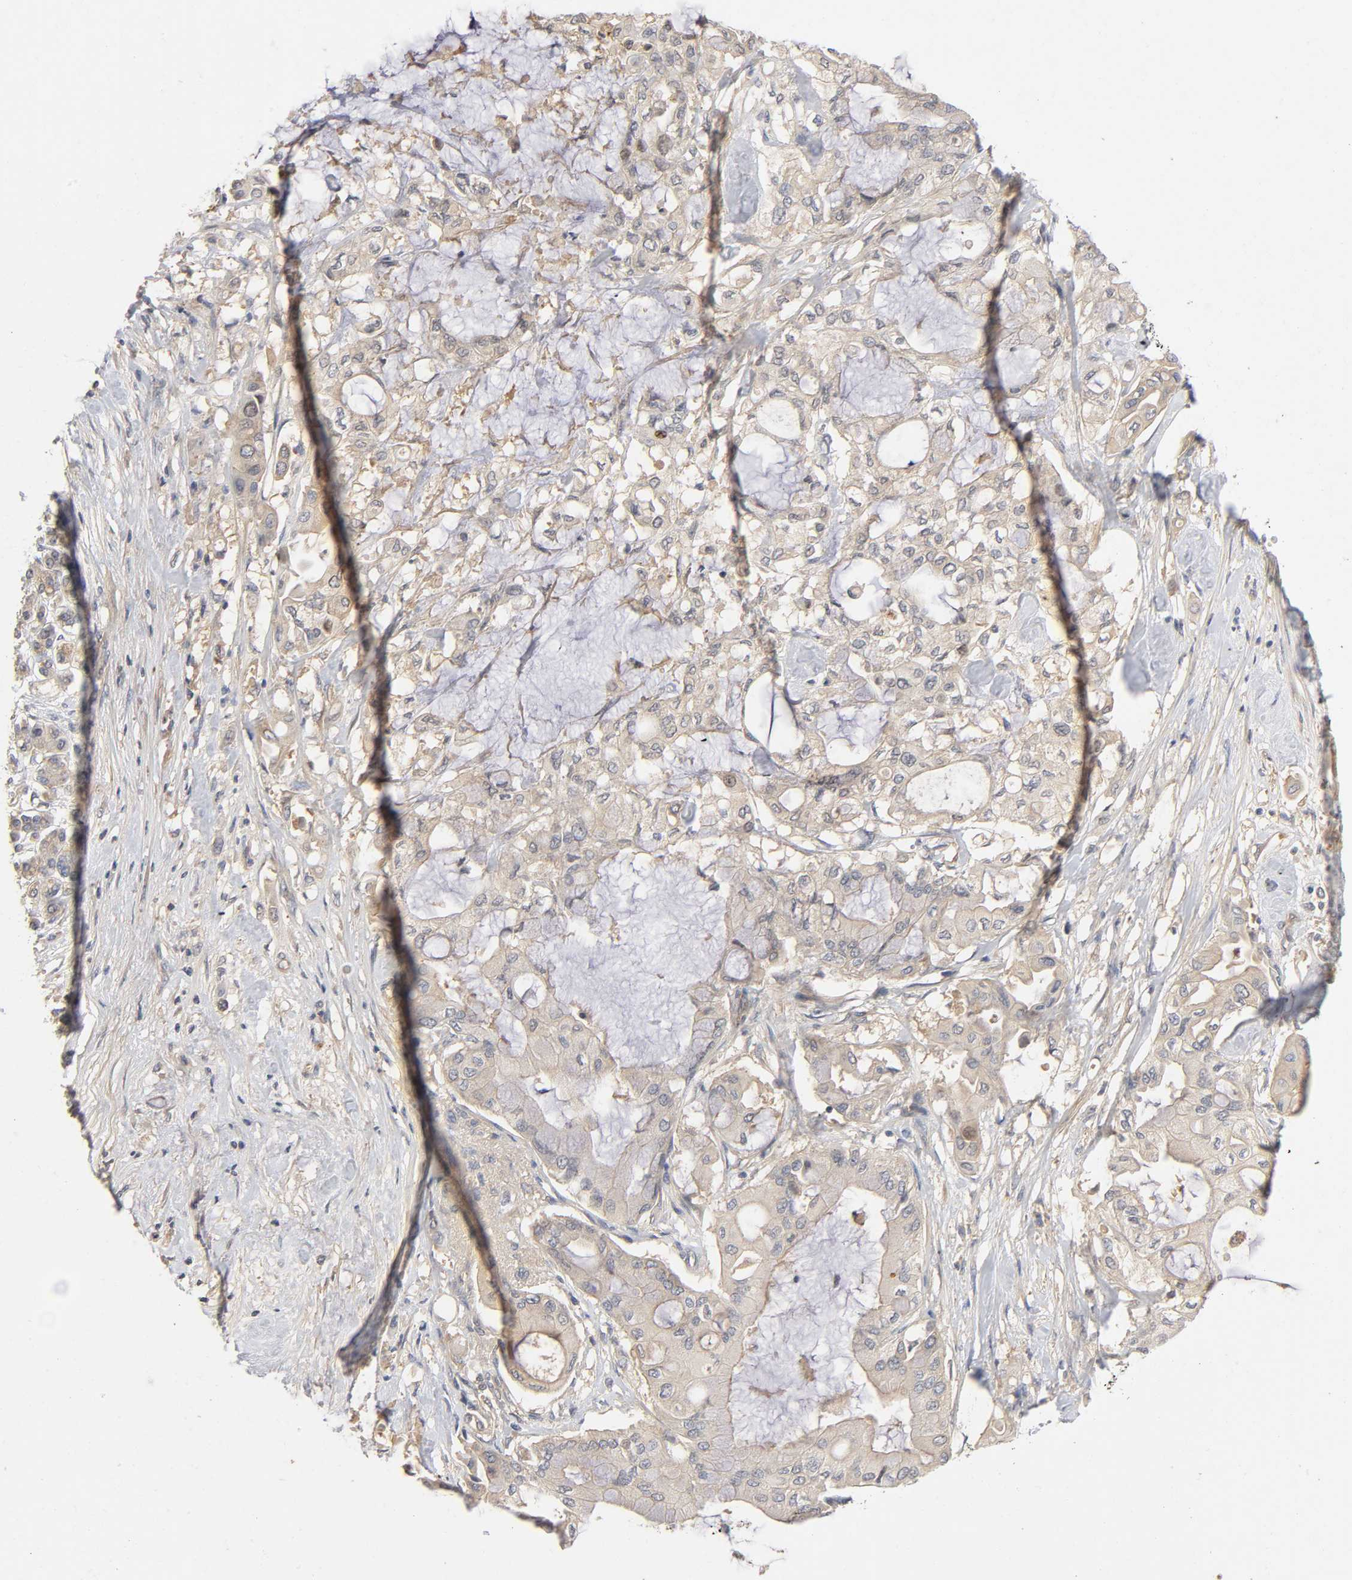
{"staining": {"intensity": "weak", "quantity": ">75%", "location": "cytoplasmic/membranous"}, "tissue": "pancreatic cancer", "cell_type": "Tumor cells", "image_type": "cancer", "snomed": [{"axis": "morphology", "description": "Adenocarcinoma, NOS"}, {"axis": "morphology", "description": "Adenocarcinoma, metastatic, NOS"}, {"axis": "topography", "description": "Lymph node"}, {"axis": "topography", "description": "Pancreas"}, {"axis": "topography", "description": "Duodenum"}], "caption": "Protein expression analysis of human pancreatic cancer reveals weak cytoplasmic/membranous staining in approximately >75% of tumor cells. (DAB (3,3'-diaminobenzidine) IHC with brightfield microscopy, high magnification).", "gene": "CPB2", "patient": {"sex": "female", "age": 64}}